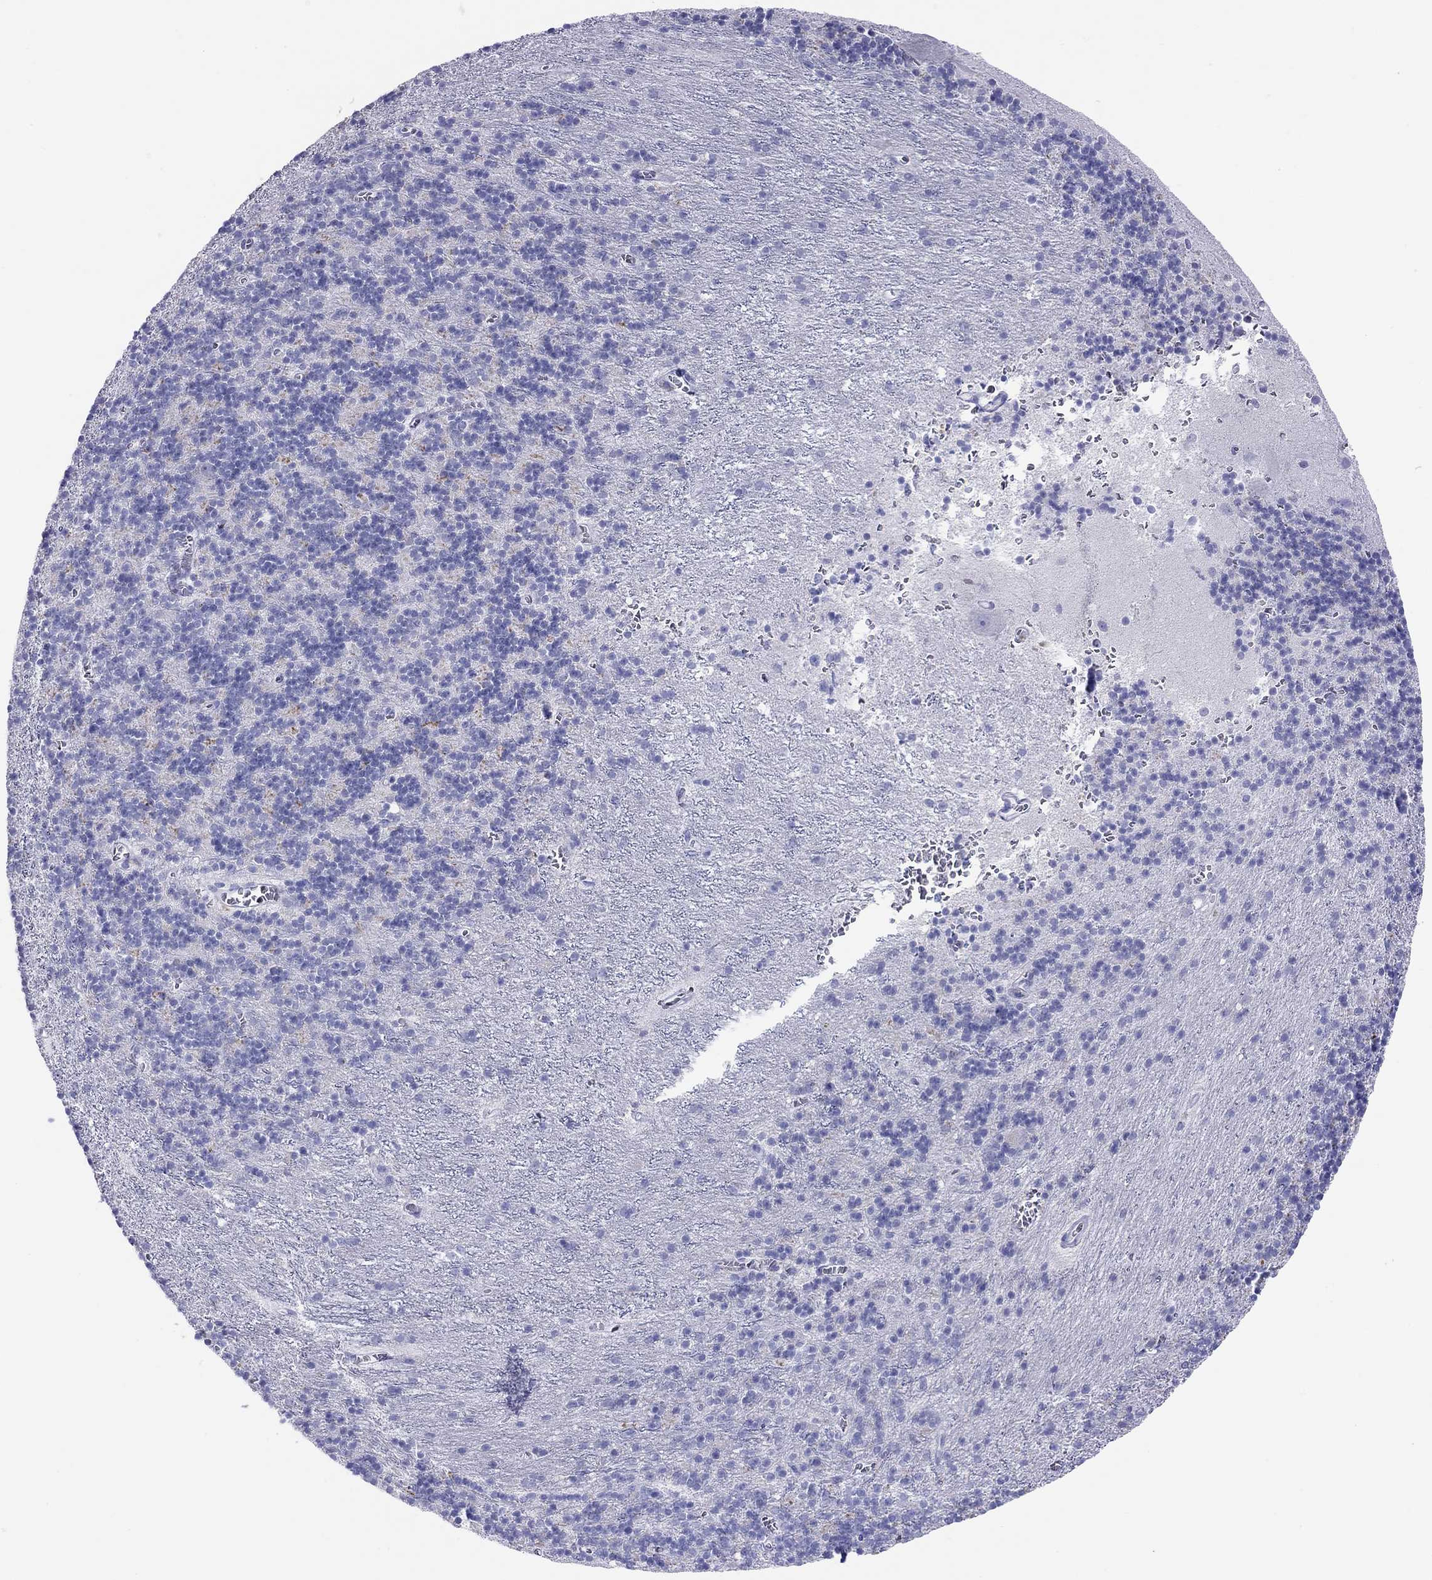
{"staining": {"intensity": "negative", "quantity": "none", "location": "none"}, "tissue": "cerebellum", "cell_type": "Cells in granular layer", "image_type": "normal", "snomed": [{"axis": "morphology", "description": "Normal tissue, NOS"}, {"axis": "topography", "description": "Cerebellum"}], "caption": "Cells in granular layer are negative for brown protein staining in normal cerebellum. (DAB (3,3'-diaminobenzidine) immunohistochemistry (IHC), high magnification).", "gene": "PTPRN", "patient": {"sex": "male", "age": 70}}